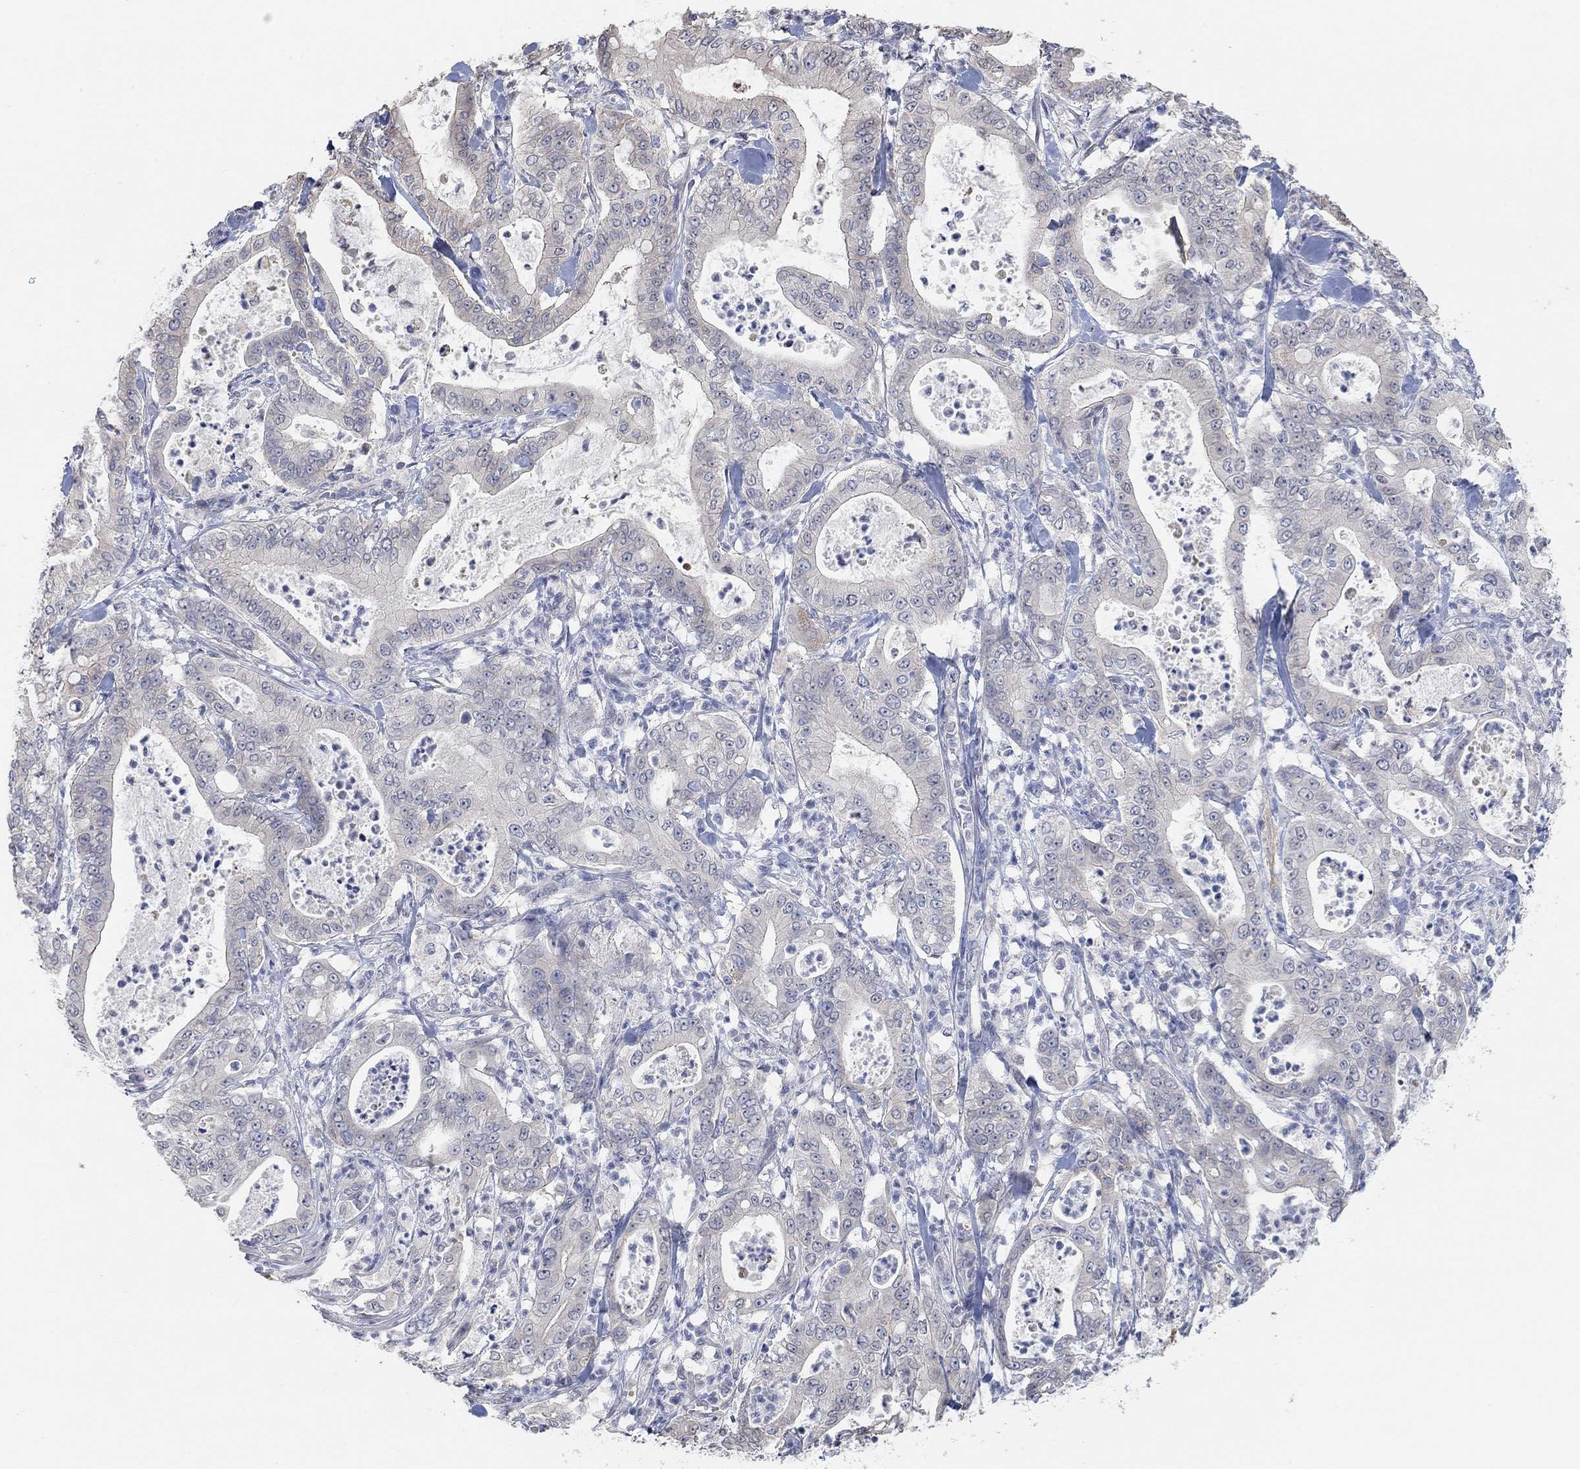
{"staining": {"intensity": "negative", "quantity": "none", "location": "none"}, "tissue": "pancreatic cancer", "cell_type": "Tumor cells", "image_type": "cancer", "snomed": [{"axis": "morphology", "description": "Adenocarcinoma, NOS"}, {"axis": "topography", "description": "Pancreas"}], "caption": "Micrograph shows no protein positivity in tumor cells of pancreatic cancer tissue.", "gene": "UNC5B", "patient": {"sex": "male", "age": 71}}